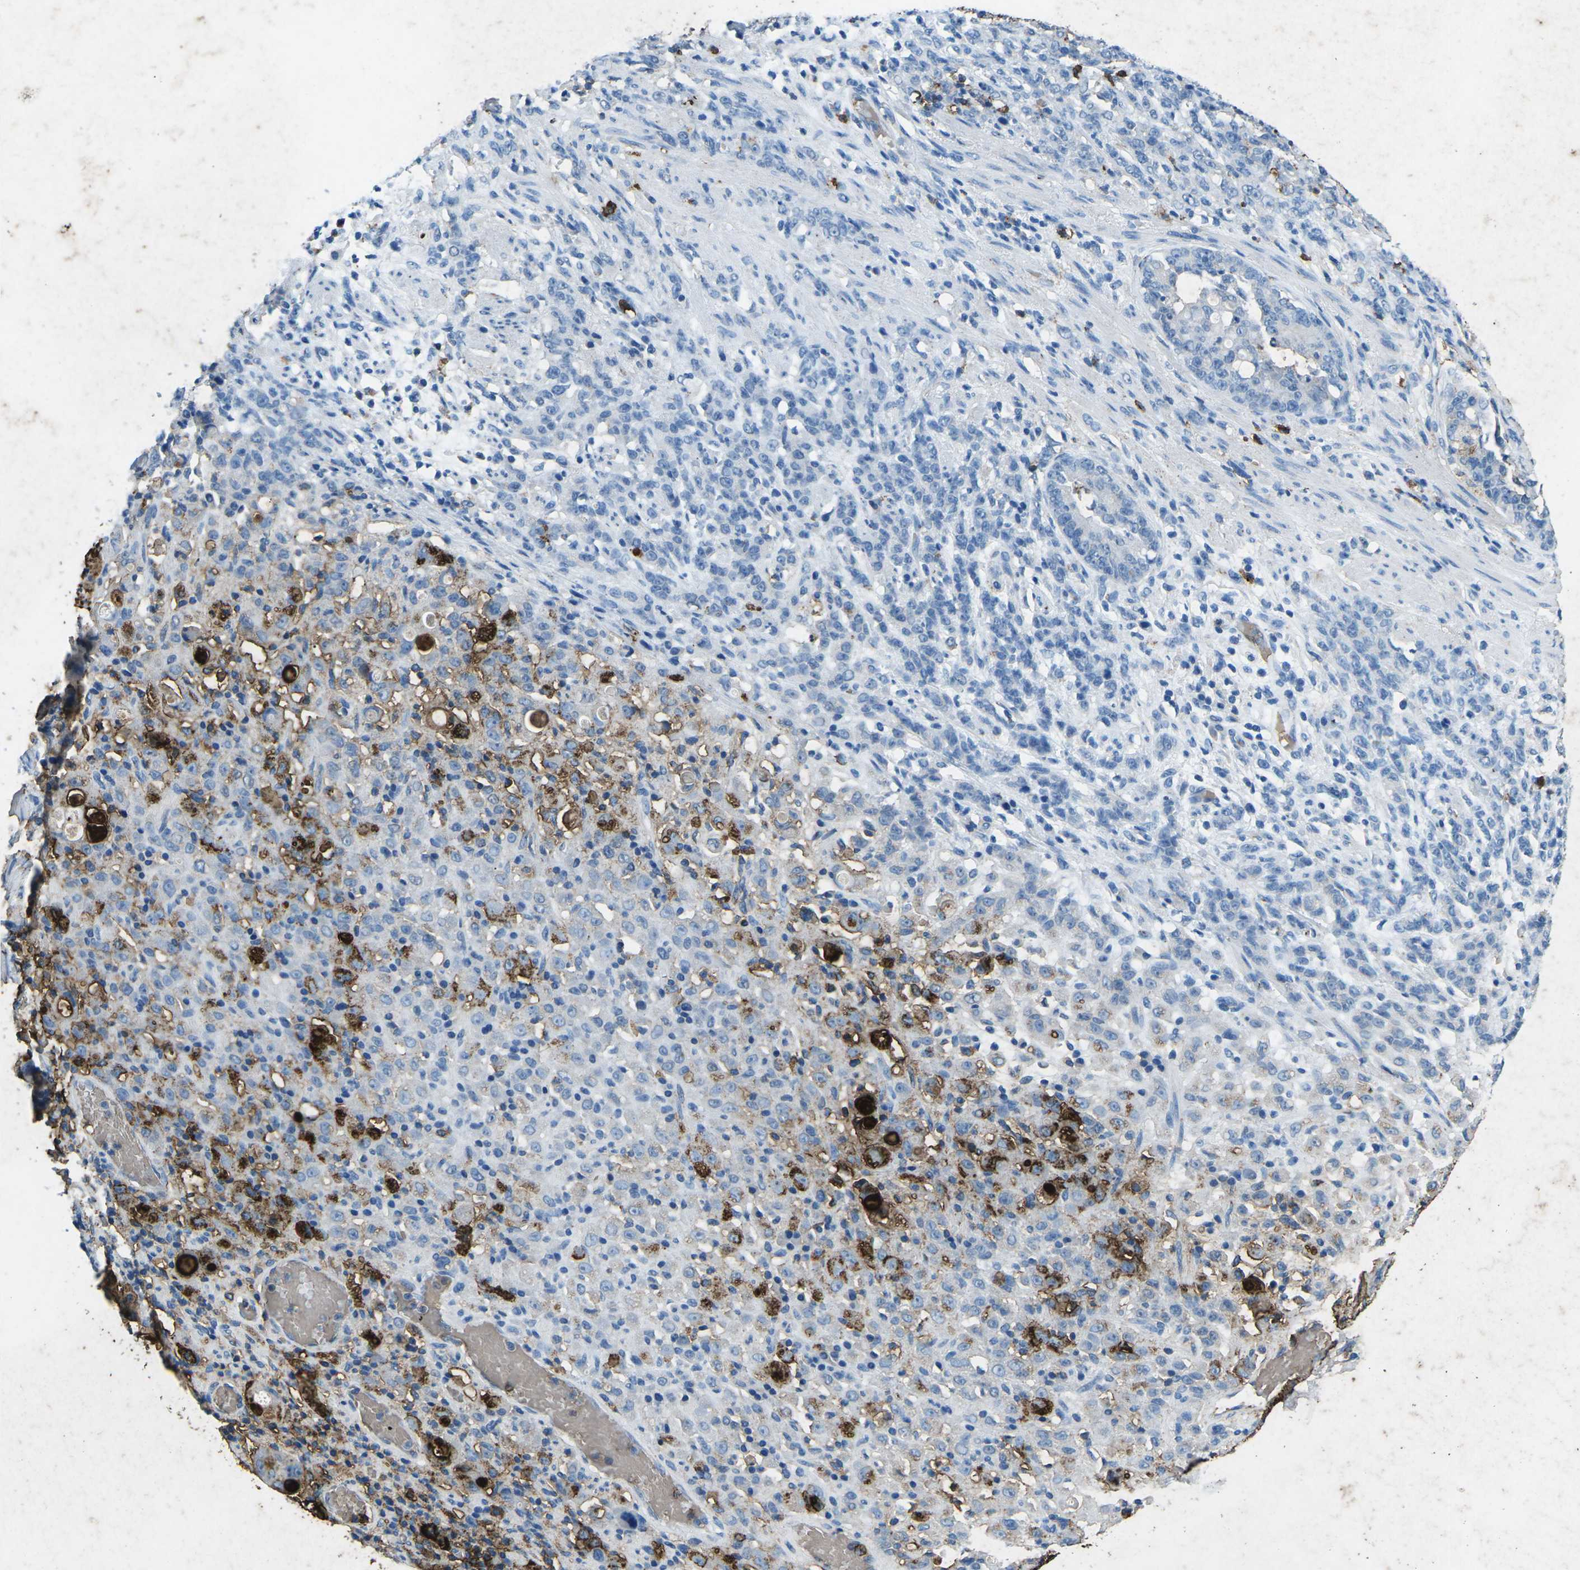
{"staining": {"intensity": "negative", "quantity": "none", "location": "none"}, "tissue": "stomach cancer", "cell_type": "Tumor cells", "image_type": "cancer", "snomed": [{"axis": "morphology", "description": "Adenocarcinoma, NOS"}, {"axis": "topography", "description": "Stomach, lower"}], "caption": "A high-resolution image shows immunohistochemistry staining of stomach cancer, which reveals no significant positivity in tumor cells. (IHC, brightfield microscopy, high magnification).", "gene": "CTAGE1", "patient": {"sex": "male", "age": 88}}